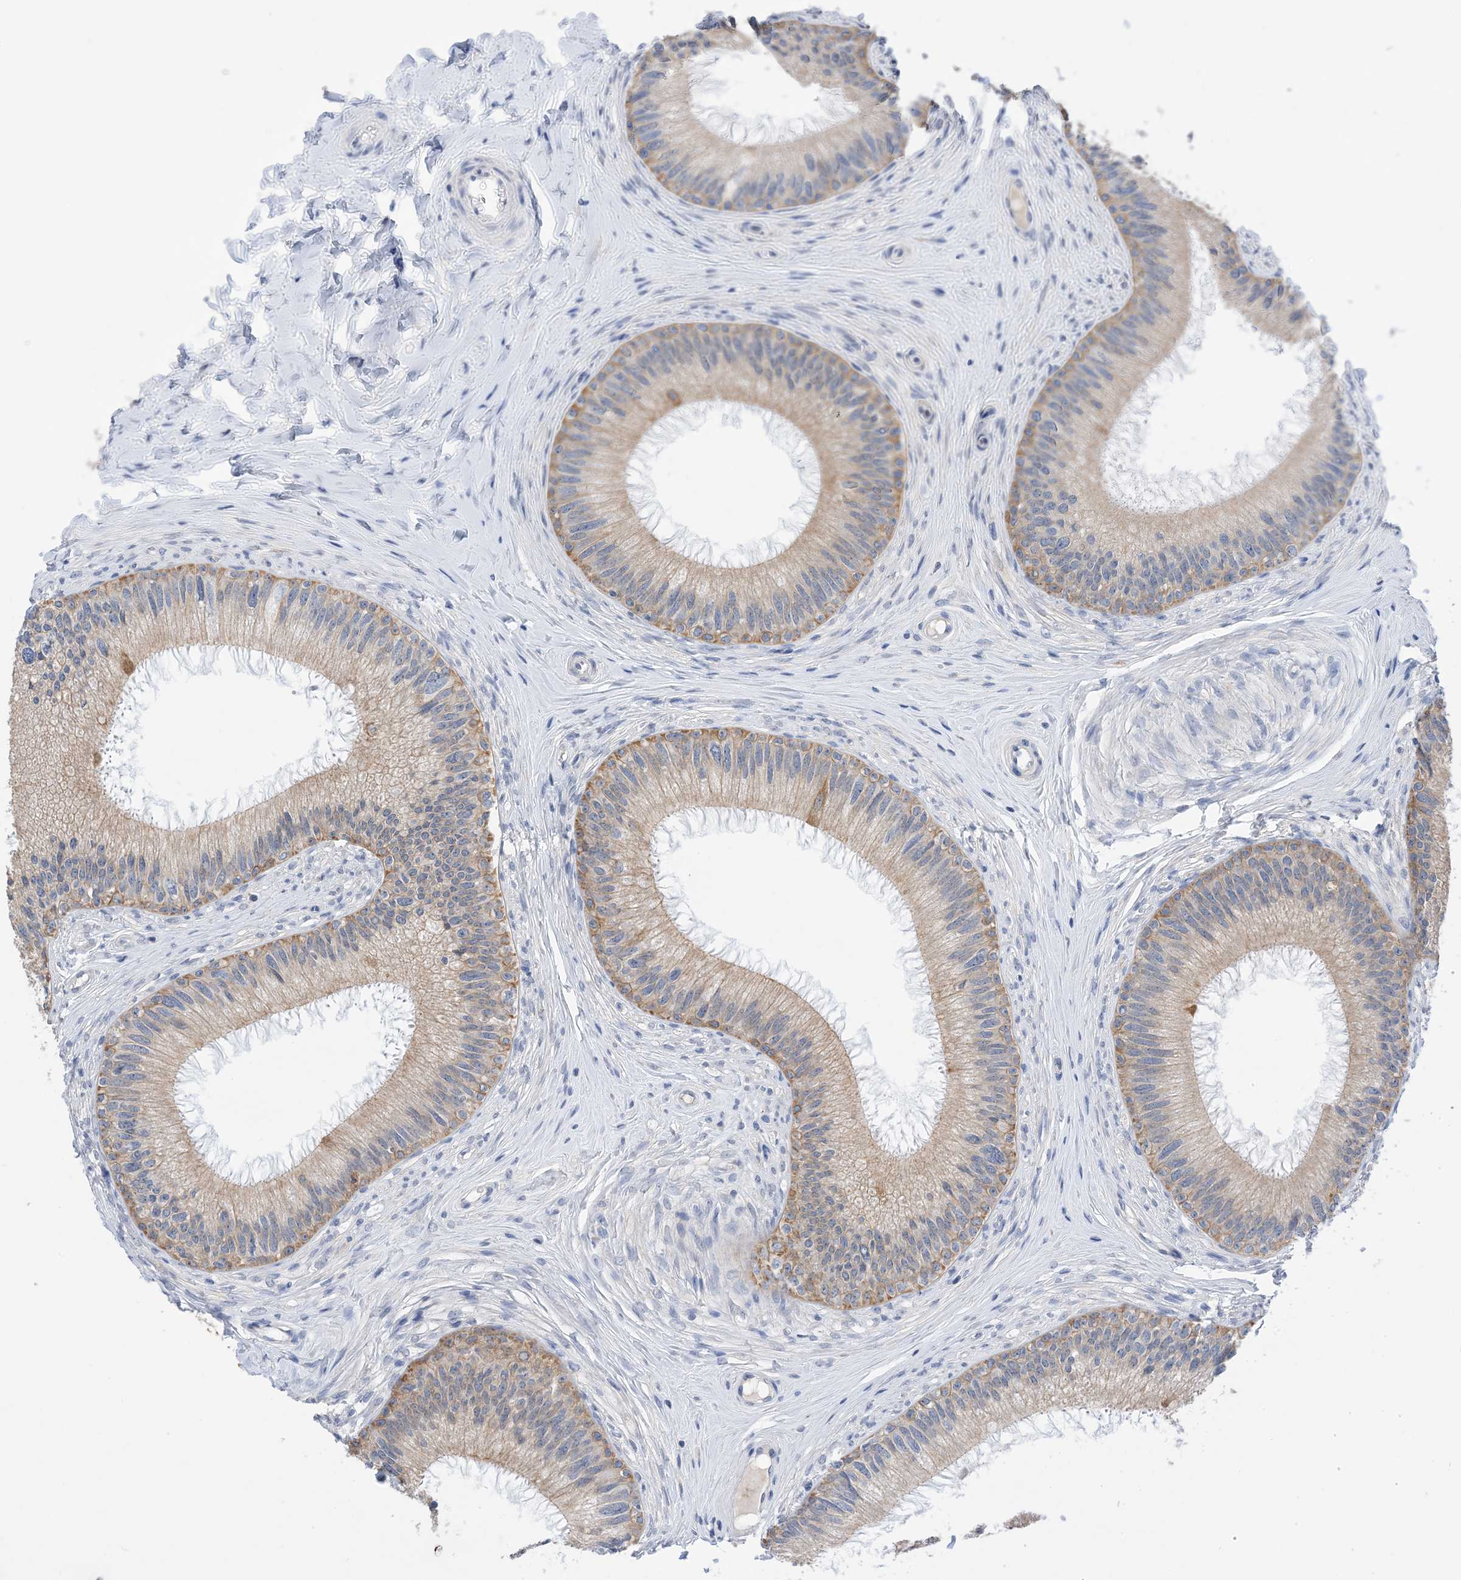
{"staining": {"intensity": "moderate", "quantity": "<25%", "location": "cytoplasmic/membranous"}, "tissue": "epididymis", "cell_type": "Glandular cells", "image_type": "normal", "snomed": [{"axis": "morphology", "description": "Normal tissue, NOS"}, {"axis": "topography", "description": "Epididymis"}], "caption": "Immunohistochemical staining of unremarkable epididymis demonstrates <25% levels of moderate cytoplasmic/membranous protein positivity in about <25% of glandular cells. Using DAB (3,3'-diaminobenzidine) (brown) and hematoxylin (blue) stains, captured at high magnification using brightfield microscopy.", "gene": "PLK4", "patient": {"sex": "male", "age": 27}}